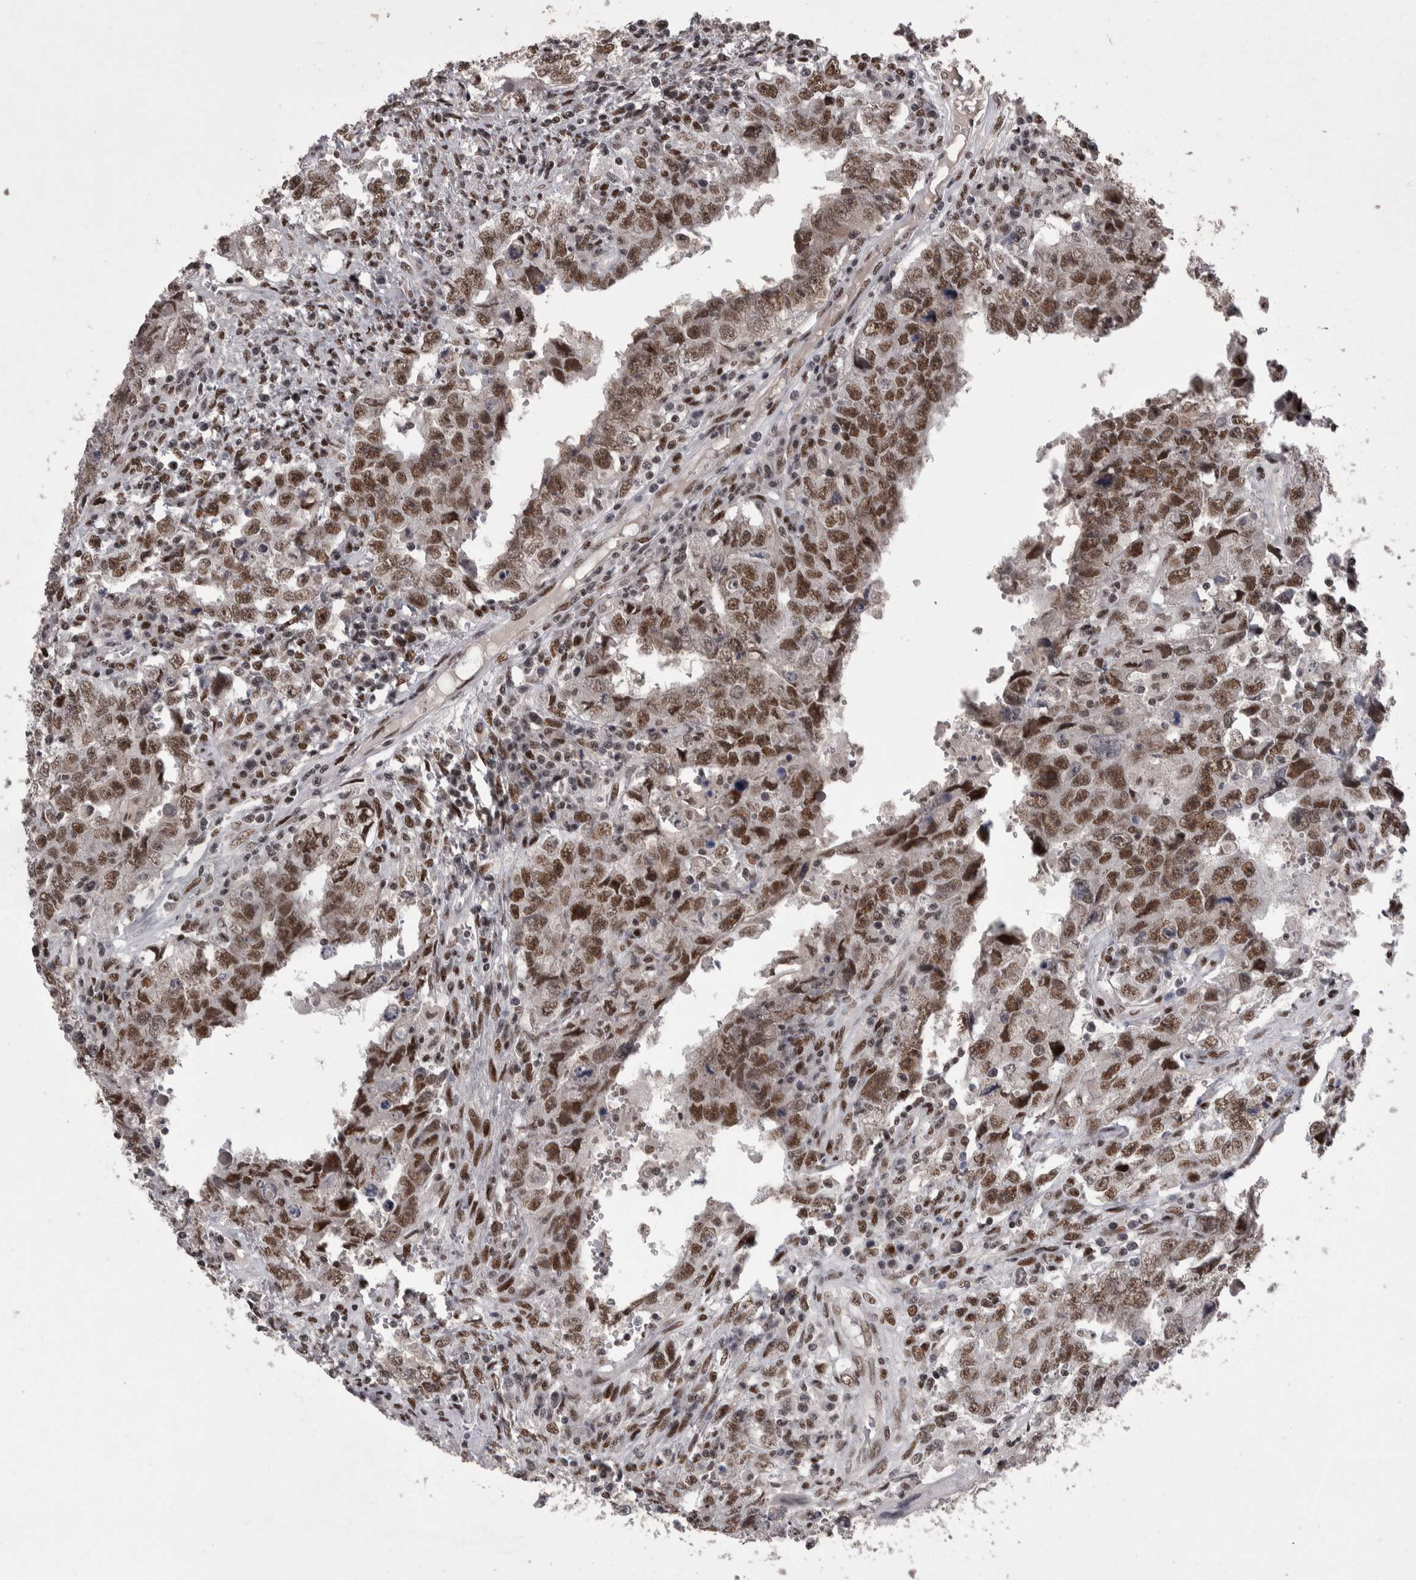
{"staining": {"intensity": "moderate", "quantity": ">75%", "location": "nuclear"}, "tissue": "testis cancer", "cell_type": "Tumor cells", "image_type": "cancer", "snomed": [{"axis": "morphology", "description": "Carcinoma, Embryonal, NOS"}, {"axis": "topography", "description": "Testis"}], "caption": "Human testis cancer stained with a protein marker reveals moderate staining in tumor cells.", "gene": "DMTF1", "patient": {"sex": "male", "age": 26}}